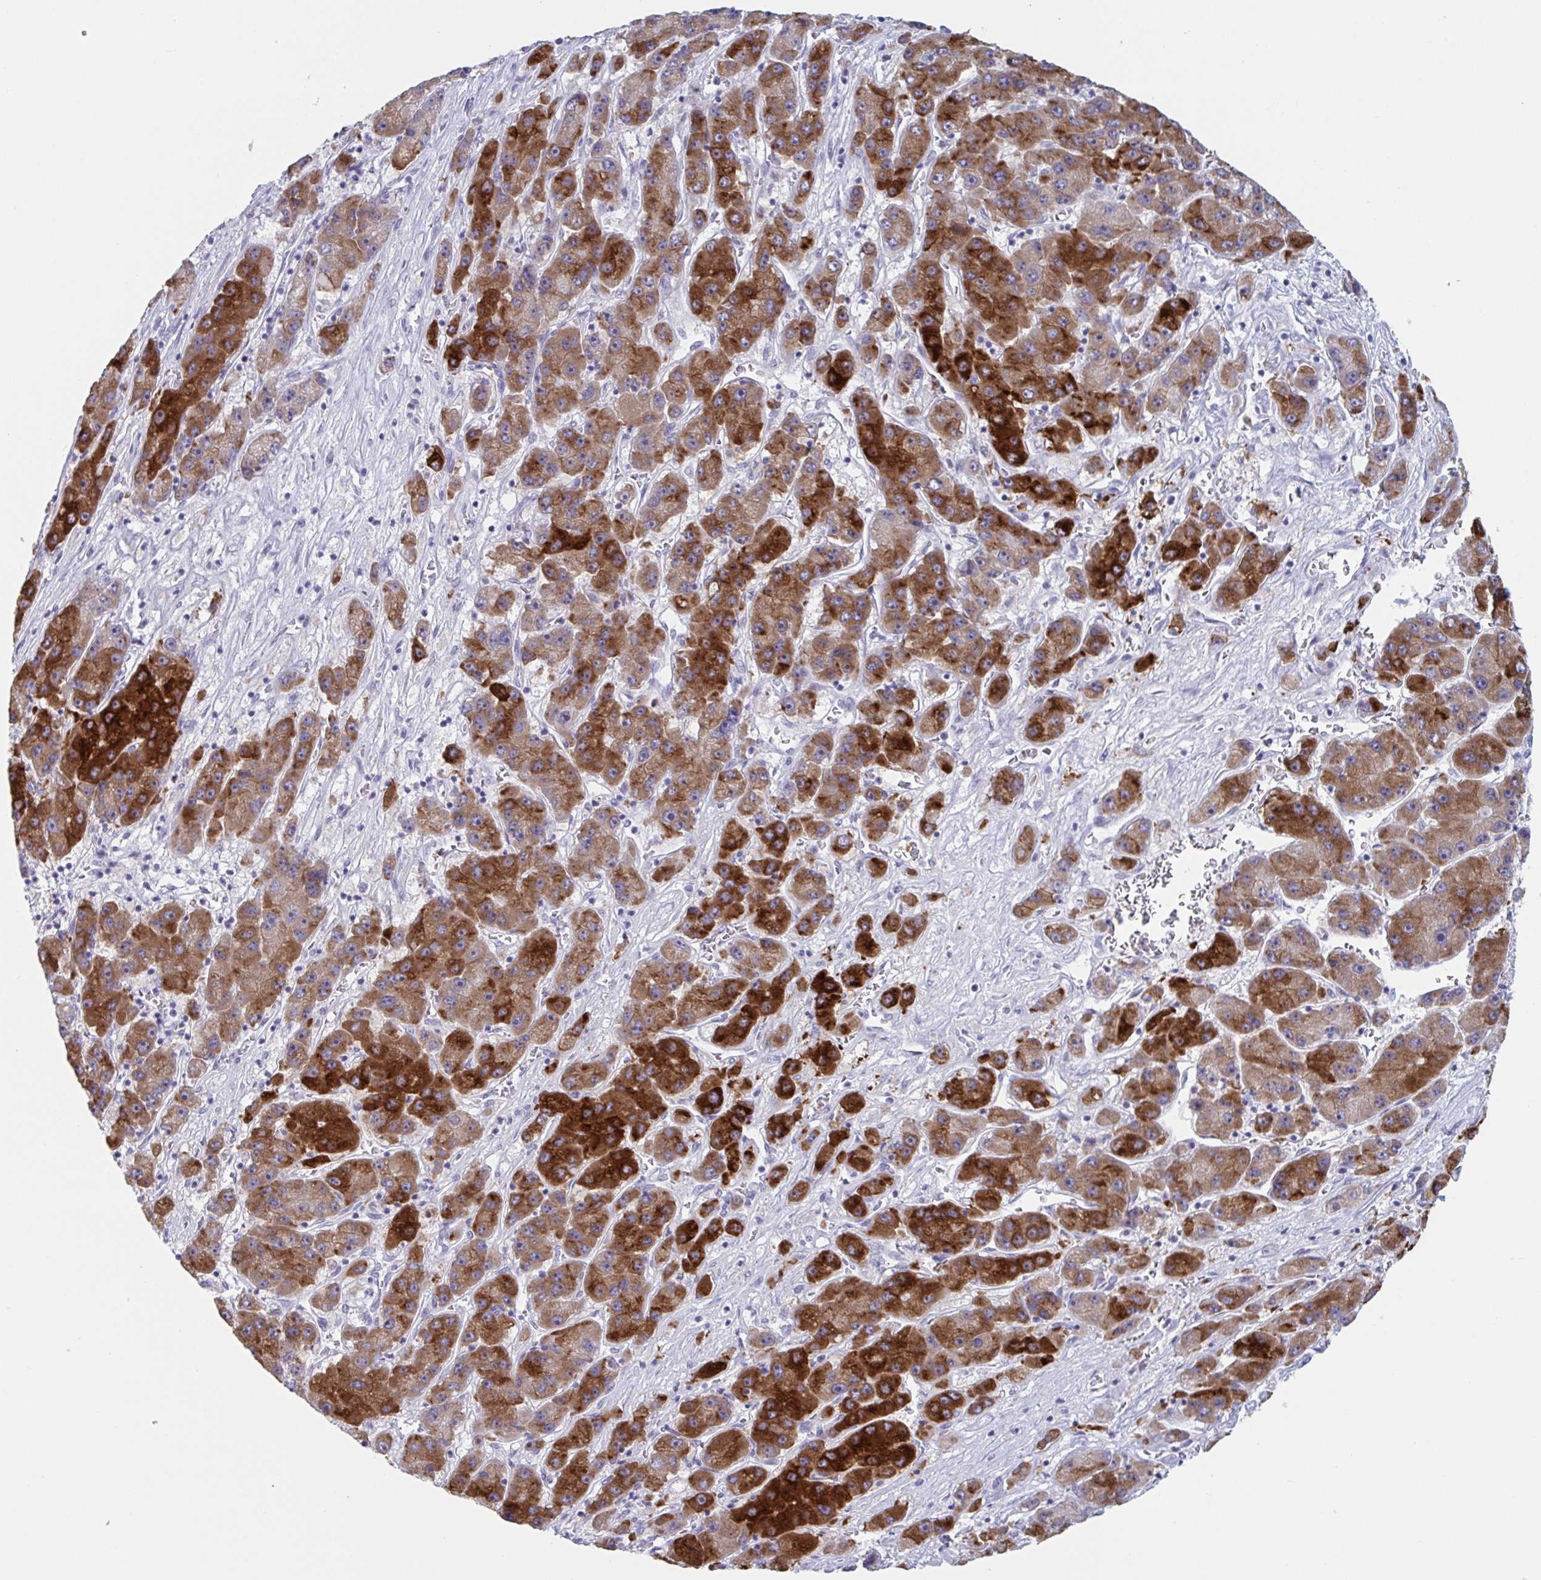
{"staining": {"intensity": "strong", "quantity": ">75%", "location": "cytoplasmic/membranous"}, "tissue": "liver cancer", "cell_type": "Tumor cells", "image_type": "cancer", "snomed": [{"axis": "morphology", "description": "Carcinoma, Hepatocellular, NOS"}, {"axis": "topography", "description": "Liver"}], "caption": "Liver hepatocellular carcinoma stained with immunohistochemistry demonstrates strong cytoplasmic/membranous expression in about >75% of tumor cells. The staining was performed using DAB (3,3'-diaminobenzidine) to visualize the protein expression in brown, while the nuclei were stained in blue with hematoxylin (Magnification: 20x).", "gene": "CYP4F11", "patient": {"sex": "female", "age": 61}}